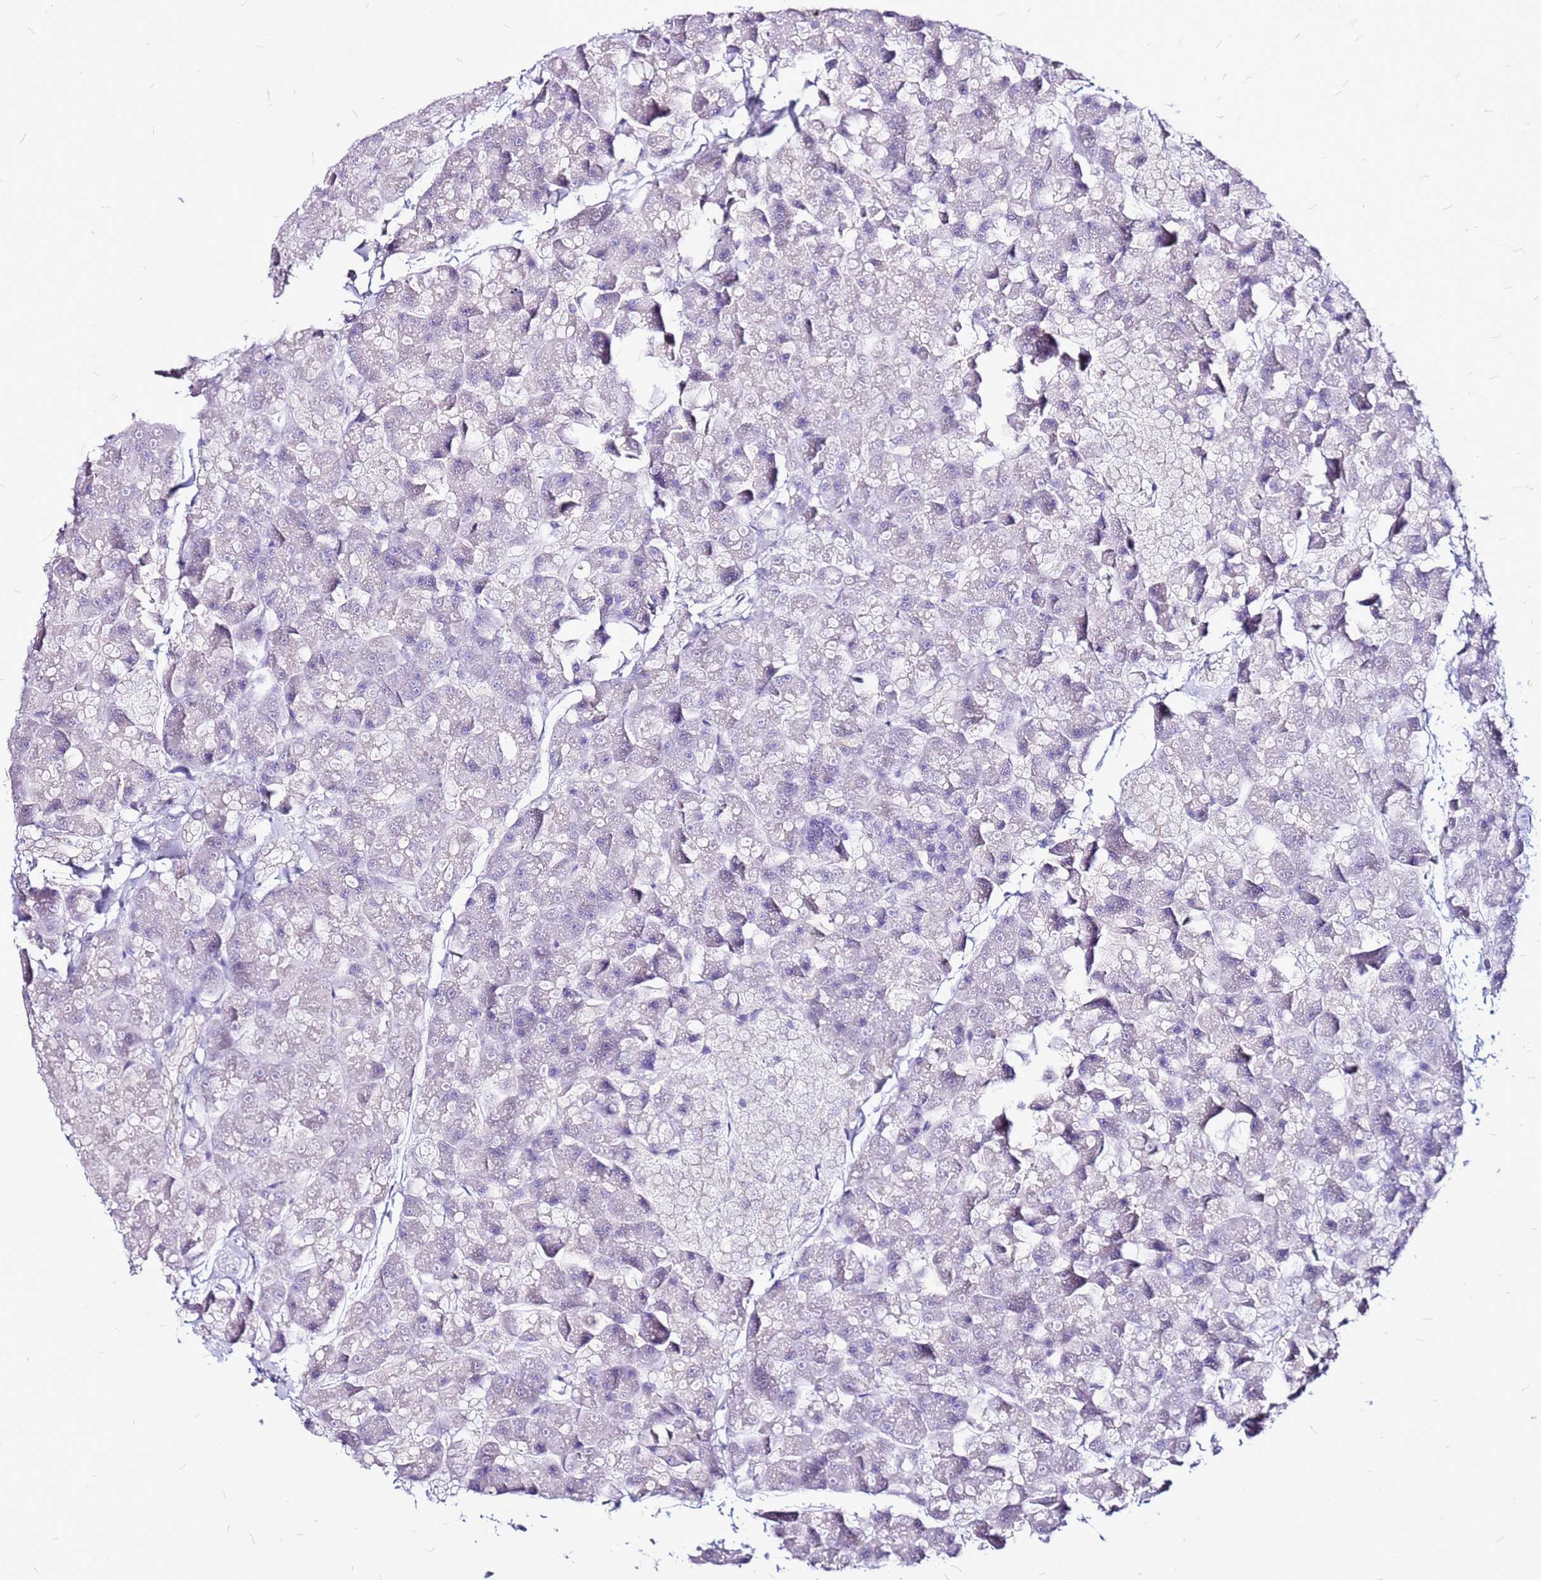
{"staining": {"intensity": "negative", "quantity": "none", "location": "none"}, "tissue": "pancreas", "cell_type": "Exocrine glandular cells", "image_type": "normal", "snomed": [{"axis": "morphology", "description": "Normal tissue, NOS"}, {"axis": "topography", "description": "Pancreas"}], "caption": "Pancreas stained for a protein using immunohistochemistry demonstrates no expression exocrine glandular cells.", "gene": "CASD1", "patient": {"sex": "male", "age": 35}}